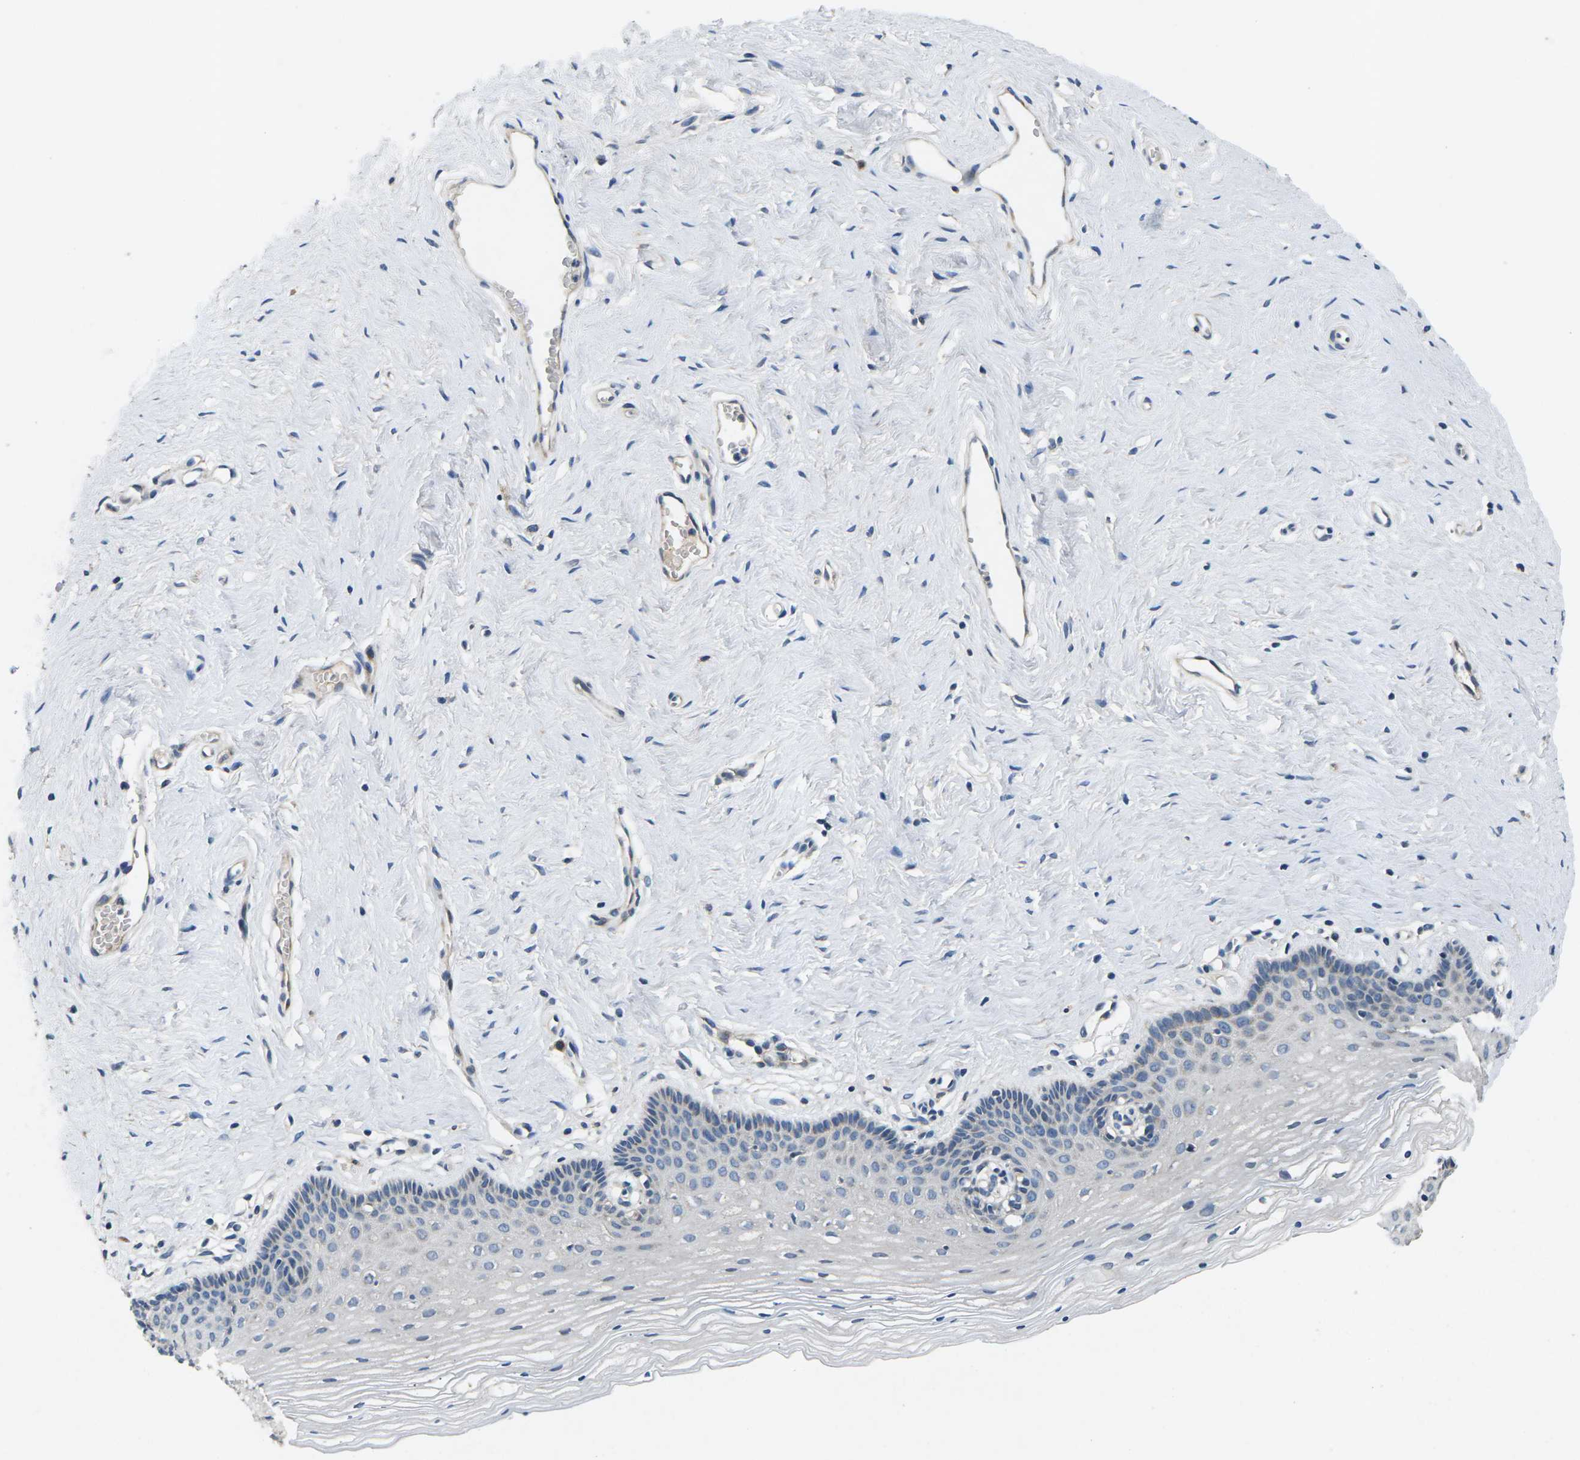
{"staining": {"intensity": "negative", "quantity": "none", "location": "none"}, "tissue": "vagina", "cell_type": "Squamous epithelial cells", "image_type": "normal", "snomed": [{"axis": "morphology", "description": "Normal tissue, NOS"}, {"axis": "topography", "description": "Vagina"}], "caption": "High magnification brightfield microscopy of benign vagina stained with DAB (3,3'-diaminobenzidine) (brown) and counterstained with hematoxylin (blue): squamous epithelial cells show no significant staining.", "gene": "ERGIC3", "patient": {"sex": "female", "age": 32}}